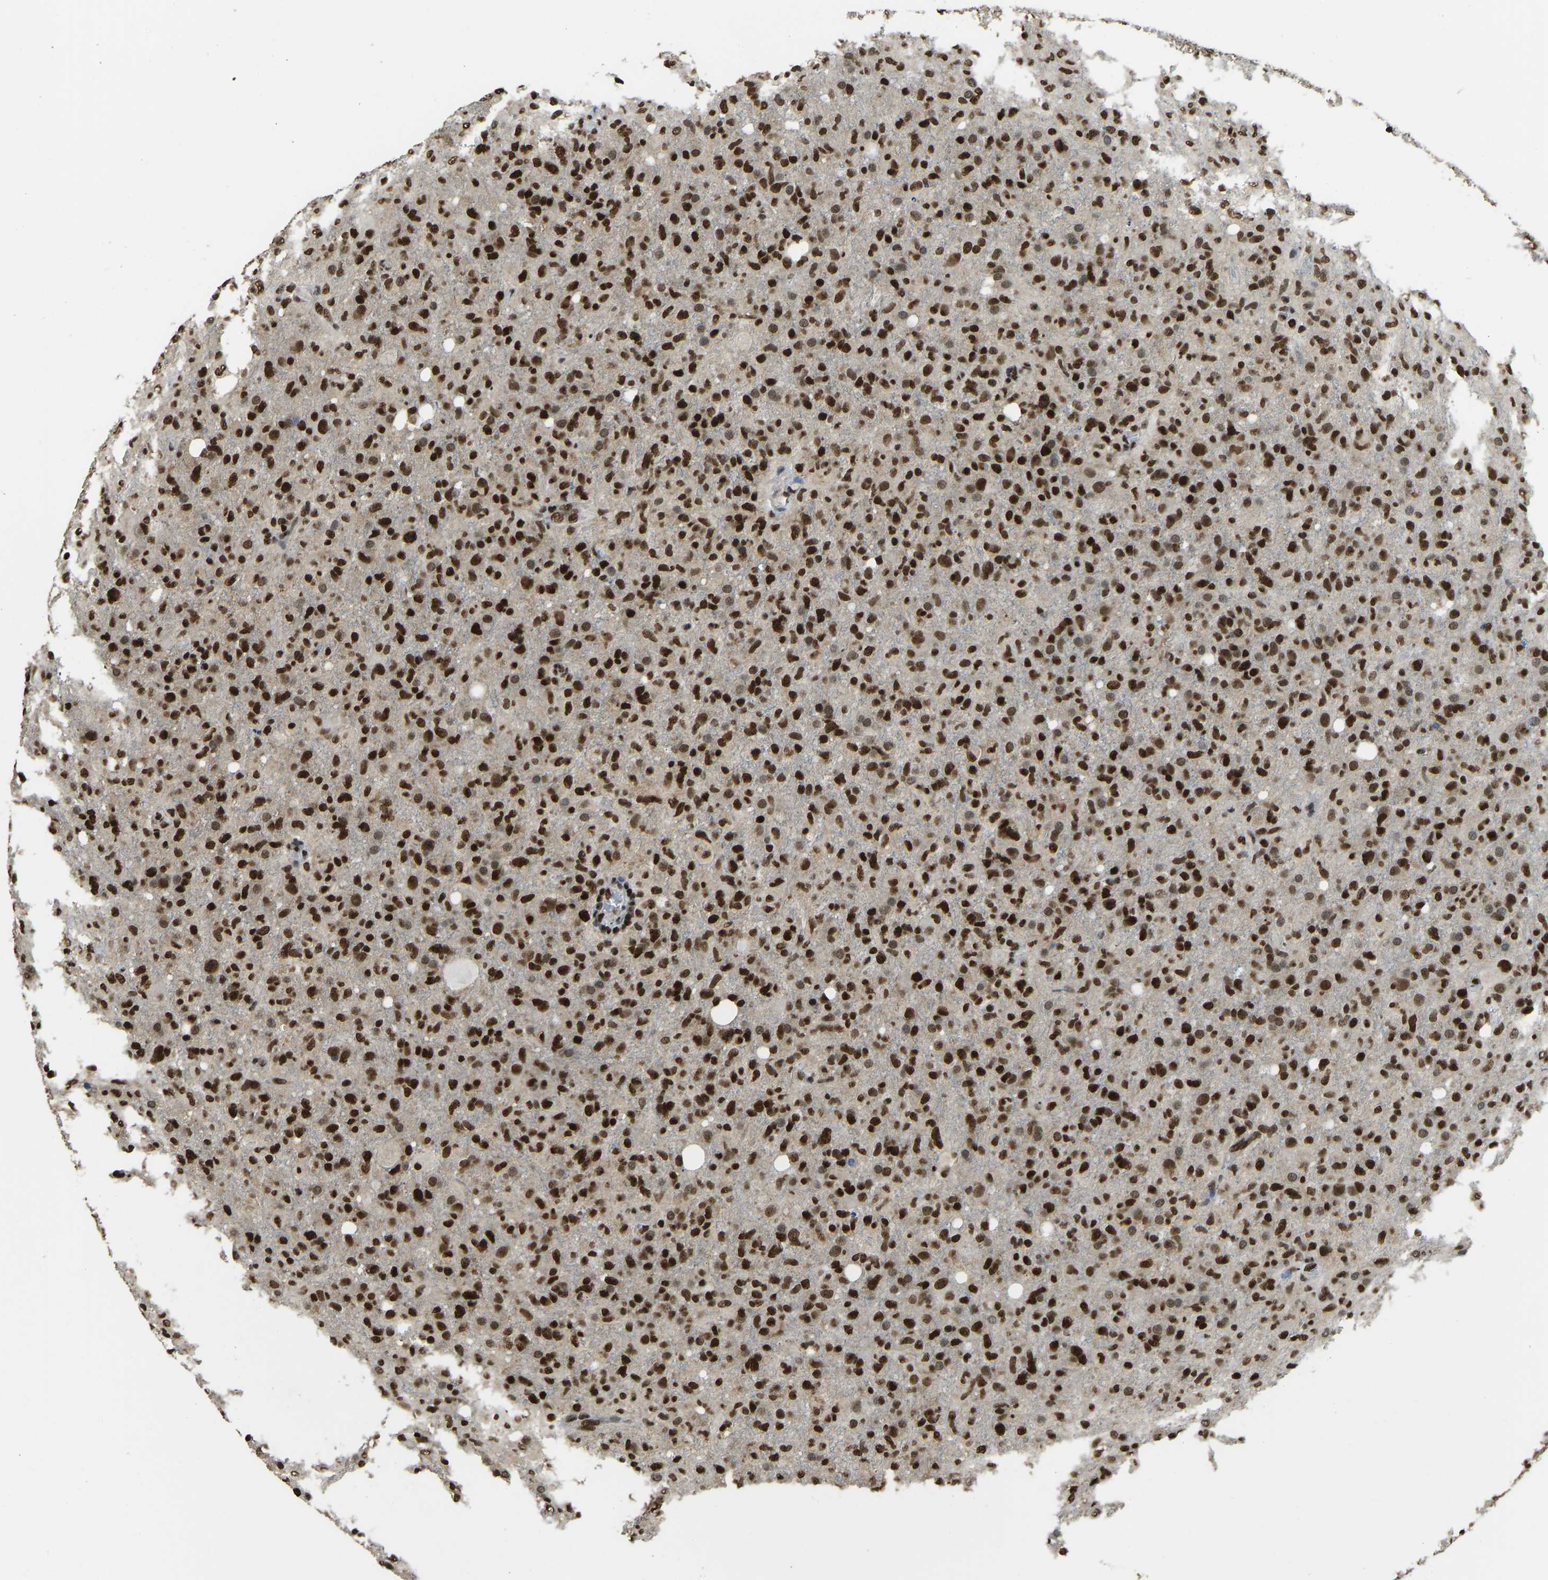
{"staining": {"intensity": "strong", "quantity": ">75%", "location": "nuclear"}, "tissue": "glioma", "cell_type": "Tumor cells", "image_type": "cancer", "snomed": [{"axis": "morphology", "description": "Glioma, malignant, High grade"}, {"axis": "topography", "description": "Brain"}], "caption": "Immunohistochemical staining of human glioma reveals strong nuclear protein positivity in about >75% of tumor cells.", "gene": "ZSCAN20", "patient": {"sex": "female", "age": 57}}